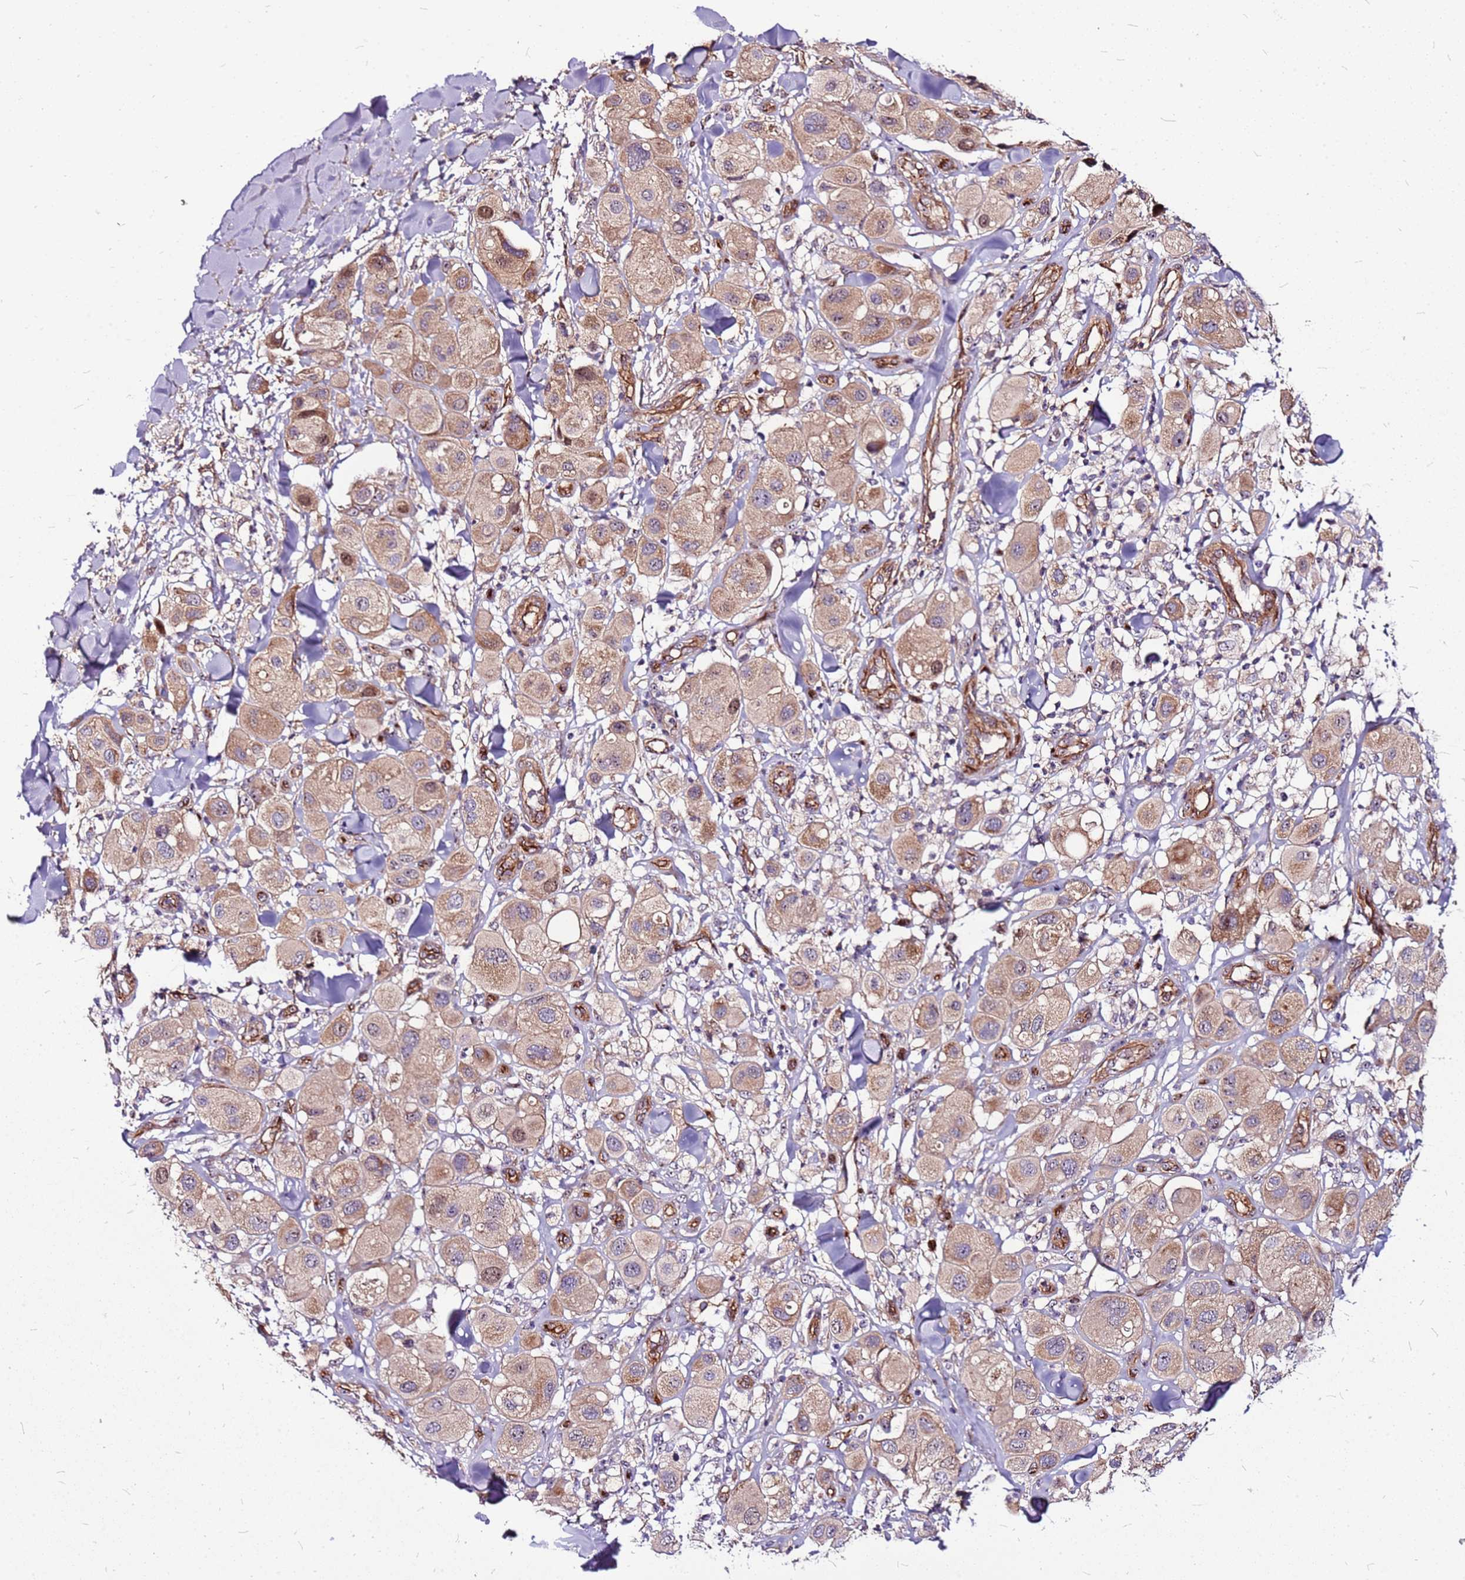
{"staining": {"intensity": "moderate", "quantity": "25%-75%", "location": "cytoplasmic/membranous"}, "tissue": "melanoma", "cell_type": "Tumor cells", "image_type": "cancer", "snomed": [{"axis": "morphology", "description": "Malignant melanoma, Metastatic site"}, {"axis": "topography", "description": "Skin"}], "caption": "Malignant melanoma (metastatic site) stained with a brown dye demonstrates moderate cytoplasmic/membranous positive staining in about 25%-75% of tumor cells.", "gene": "TOPAZ1", "patient": {"sex": "male", "age": 41}}